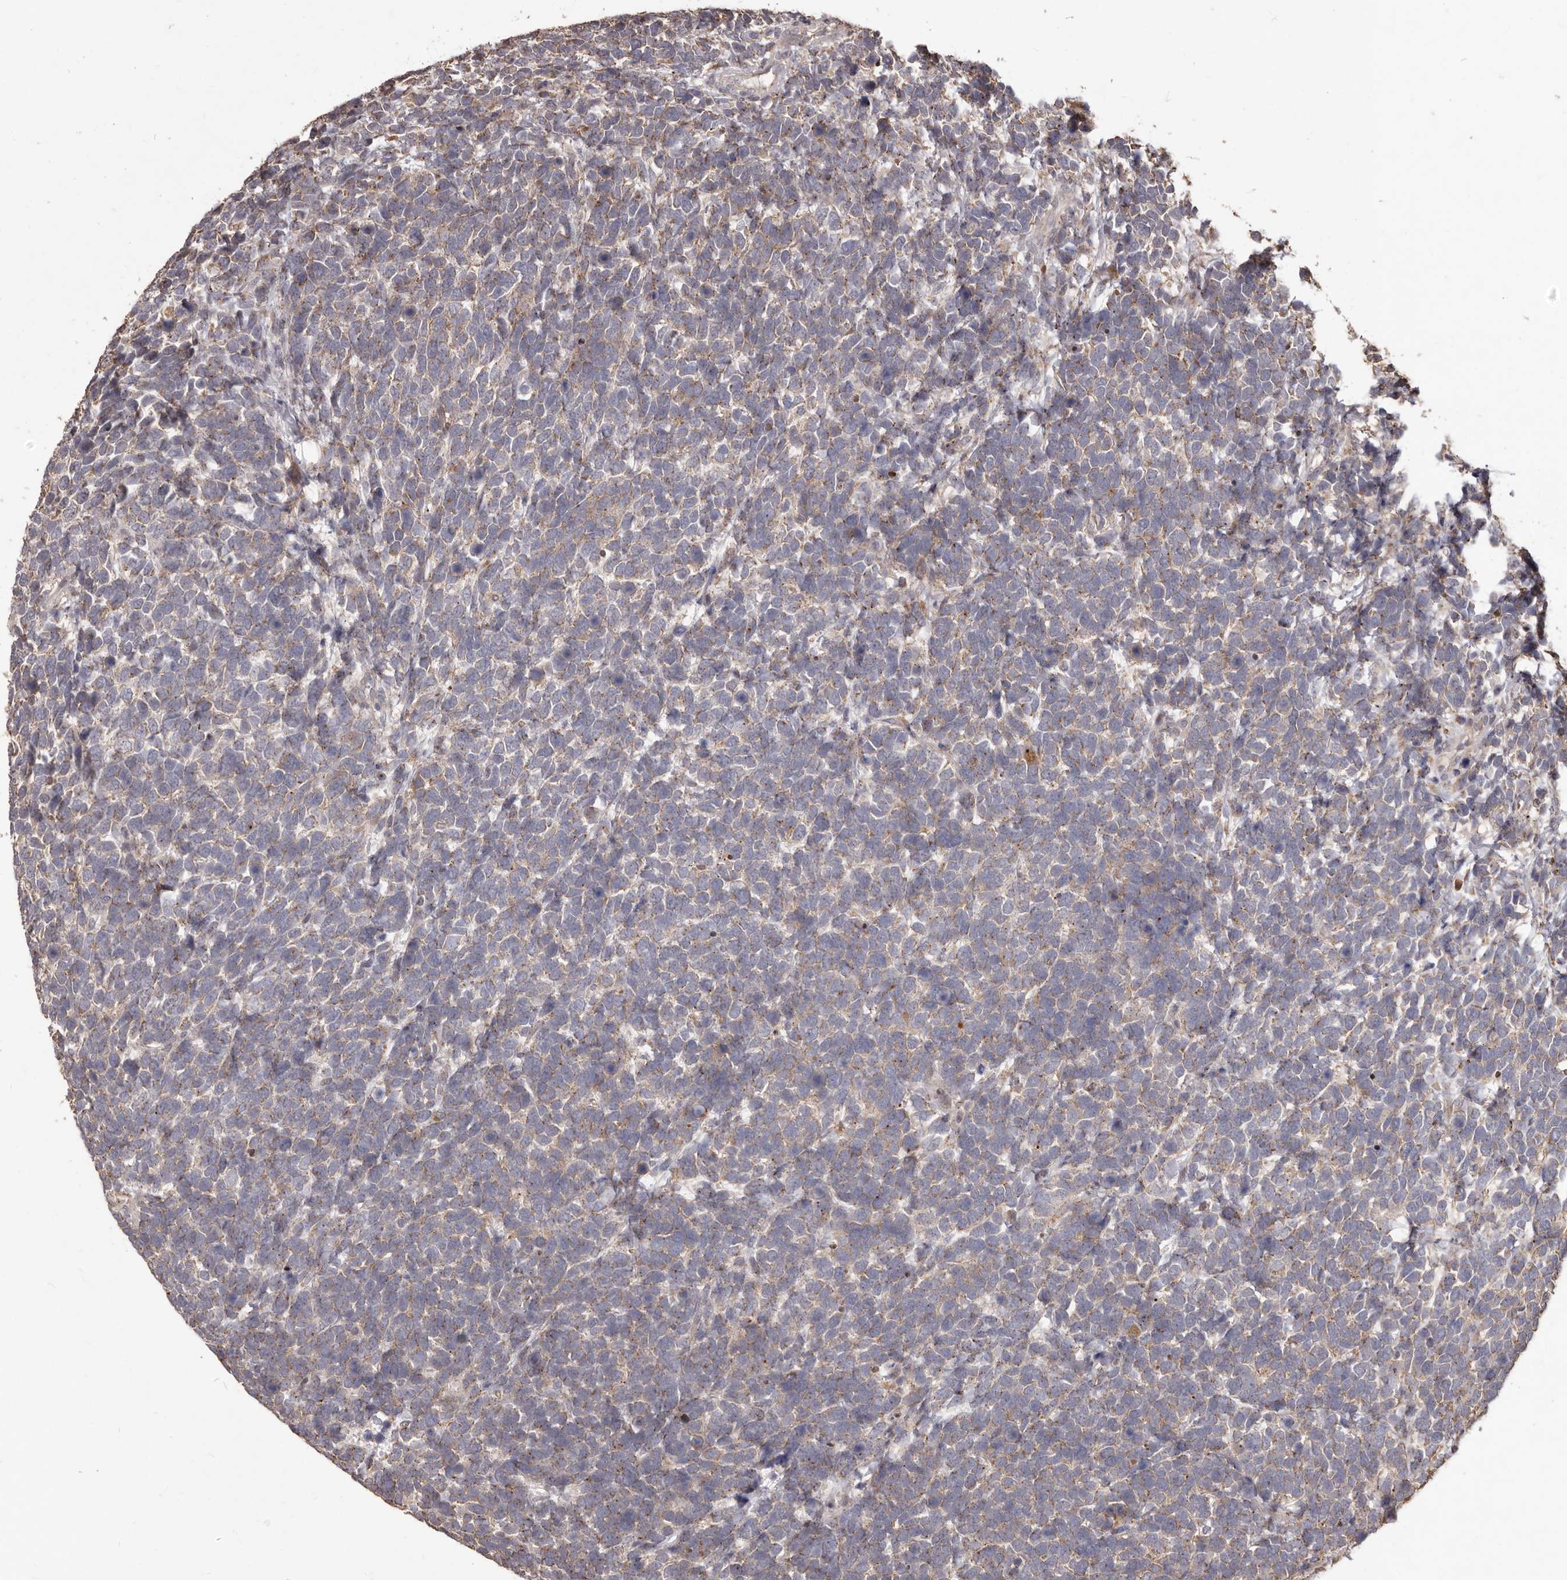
{"staining": {"intensity": "weak", "quantity": ">75%", "location": "cytoplasmic/membranous"}, "tissue": "urothelial cancer", "cell_type": "Tumor cells", "image_type": "cancer", "snomed": [{"axis": "morphology", "description": "Urothelial carcinoma, High grade"}, {"axis": "topography", "description": "Urinary bladder"}], "caption": "High-power microscopy captured an immunohistochemistry (IHC) image of urothelial cancer, revealing weak cytoplasmic/membranous positivity in about >75% of tumor cells.", "gene": "MTO1", "patient": {"sex": "female", "age": 82}}